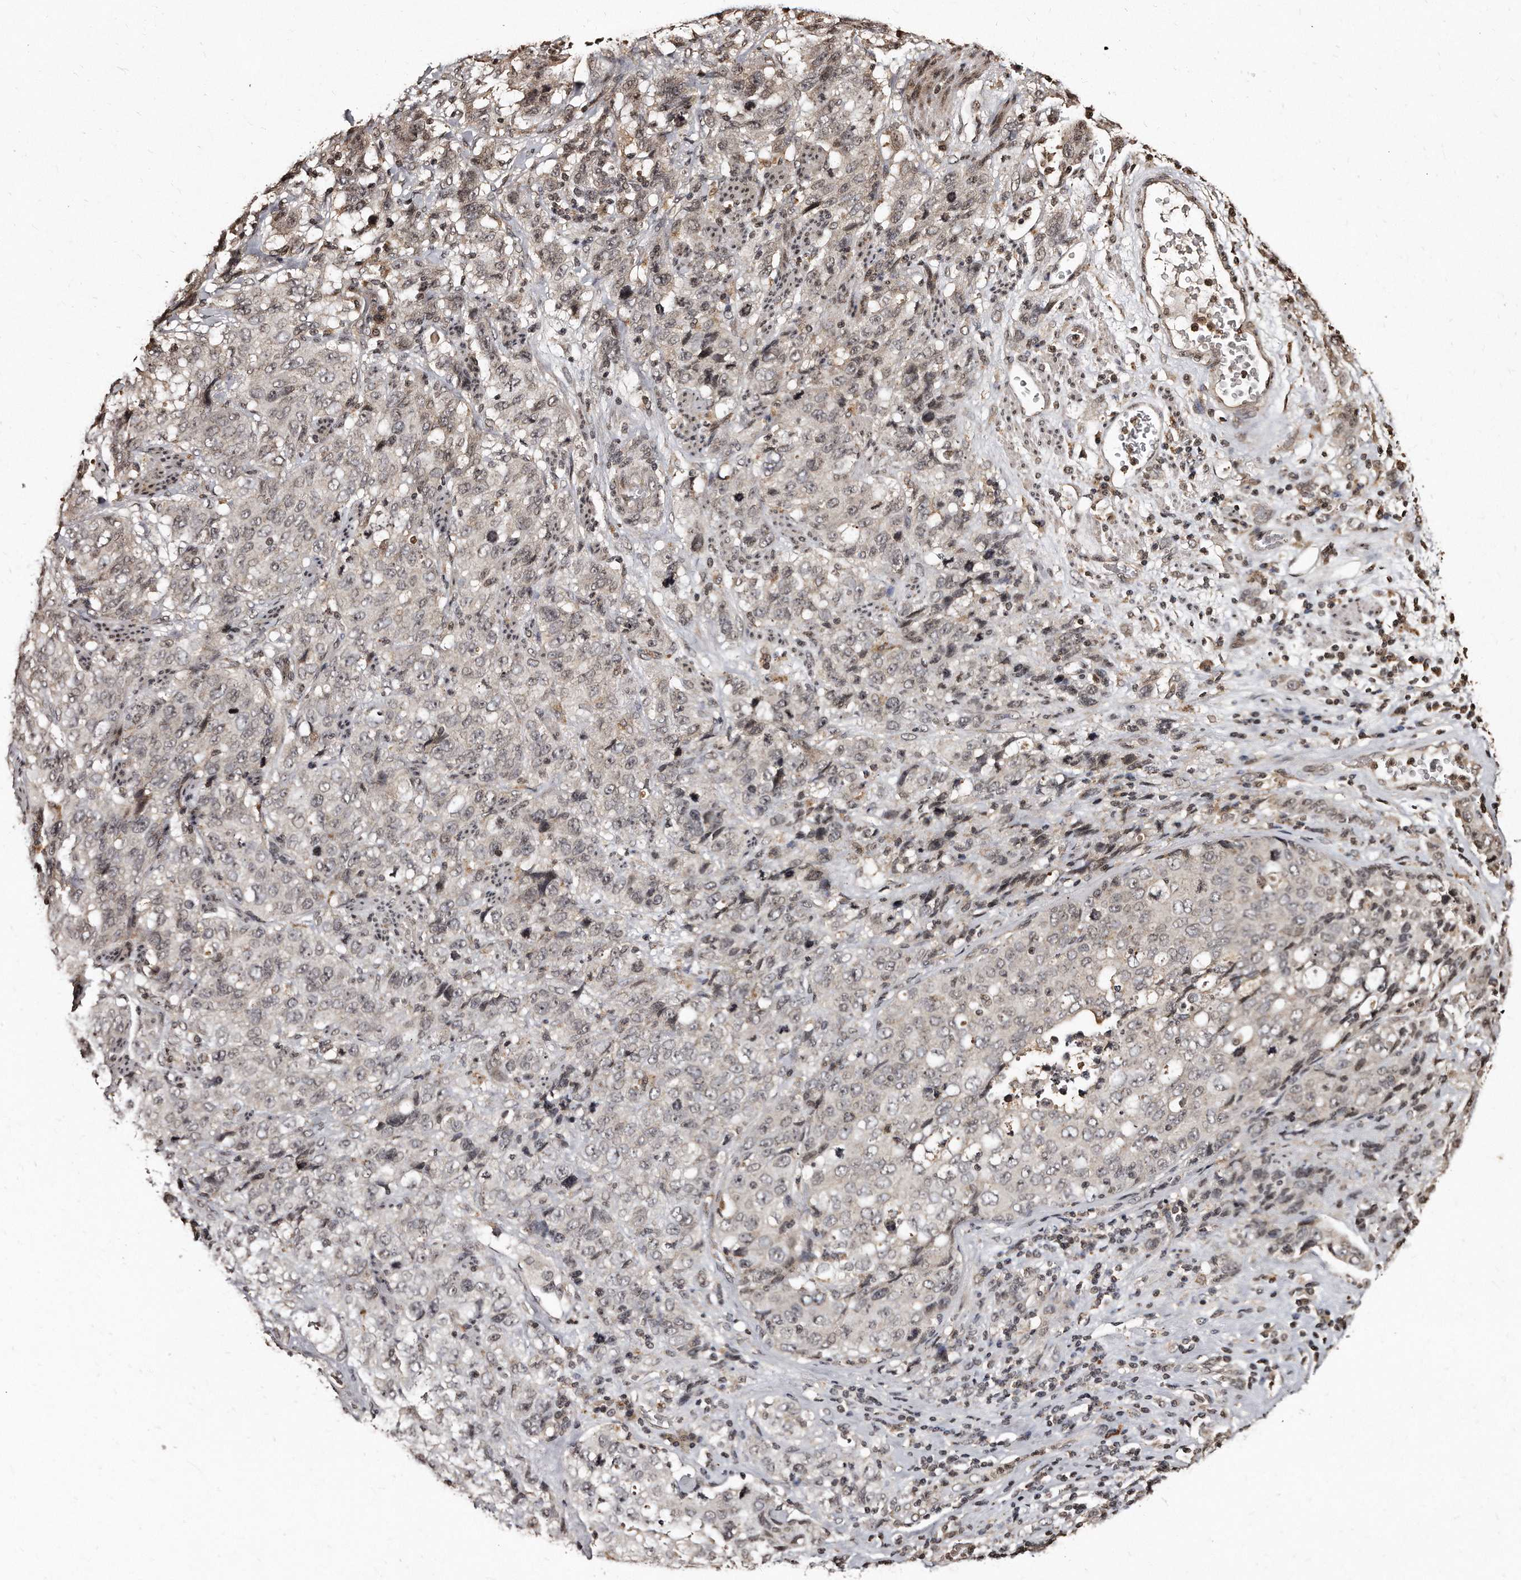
{"staining": {"intensity": "weak", "quantity": "25%-75%", "location": "nuclear"}, "tissue": "stomach cancer", "cell_type": "Tumor cells", "image_type": "cancer", "snomed": [{"axis": "morphology", "description": "Adenocarcinoma, NOS"}, {"axis": "topography", "description": "Stomach"}], "caption": "A photomicrograph of human adenocarcinoma (stomach) stained for a protein reveals weak nuclear brown staining in tumor cells. (IHC, brightfield microscopy, high magnification).", "gene": "TSHR", "patient": {"sex": "male", "age": 48}}